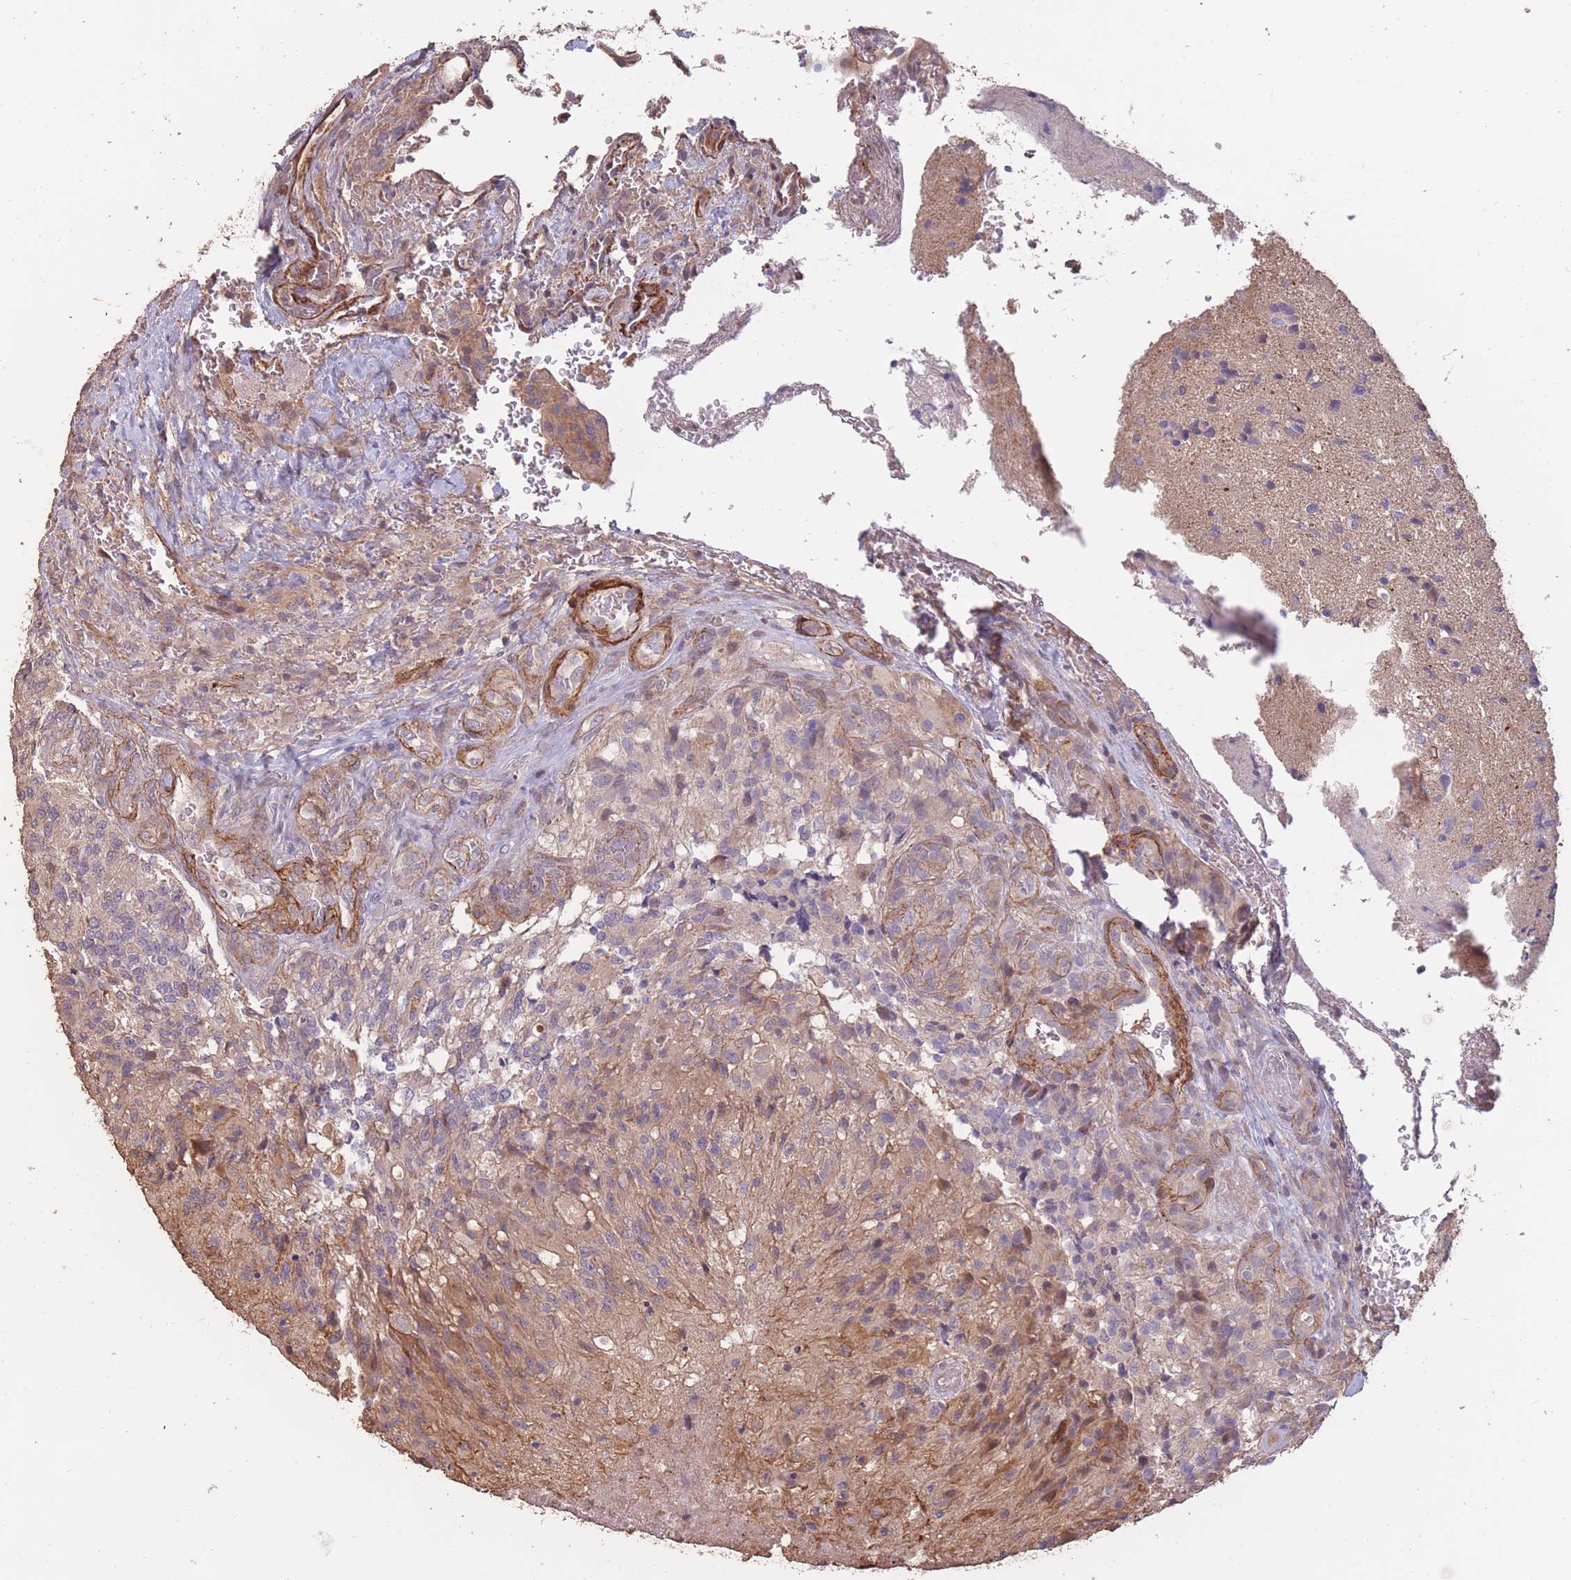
{"staining": {"intensity": "moderate", "quantity": "<25%", "location": "cytoplasmic/membranous"}, "tissue": "glioma", "cell_type": "Tumor cells", "image_type": "cancer", "snomed": [{"axis": "morphology", "description": "Normal tissue, NOS"}, {"axis": "morphology", "description": "Glioma, malignant, High grade"}, {"axis": "topography", "description": "Cerebral cortex"}], "caption": "DAB (3,3'-diaminobenzidine) immunohistochemical staining of malignant glioma (high-grade) exhibits moderate cytoplasmic/membranous protein staining in approximately <25% of tumor cells.", "gene": "NLRC4", "patient": {"sex": "male", "age": 56}}